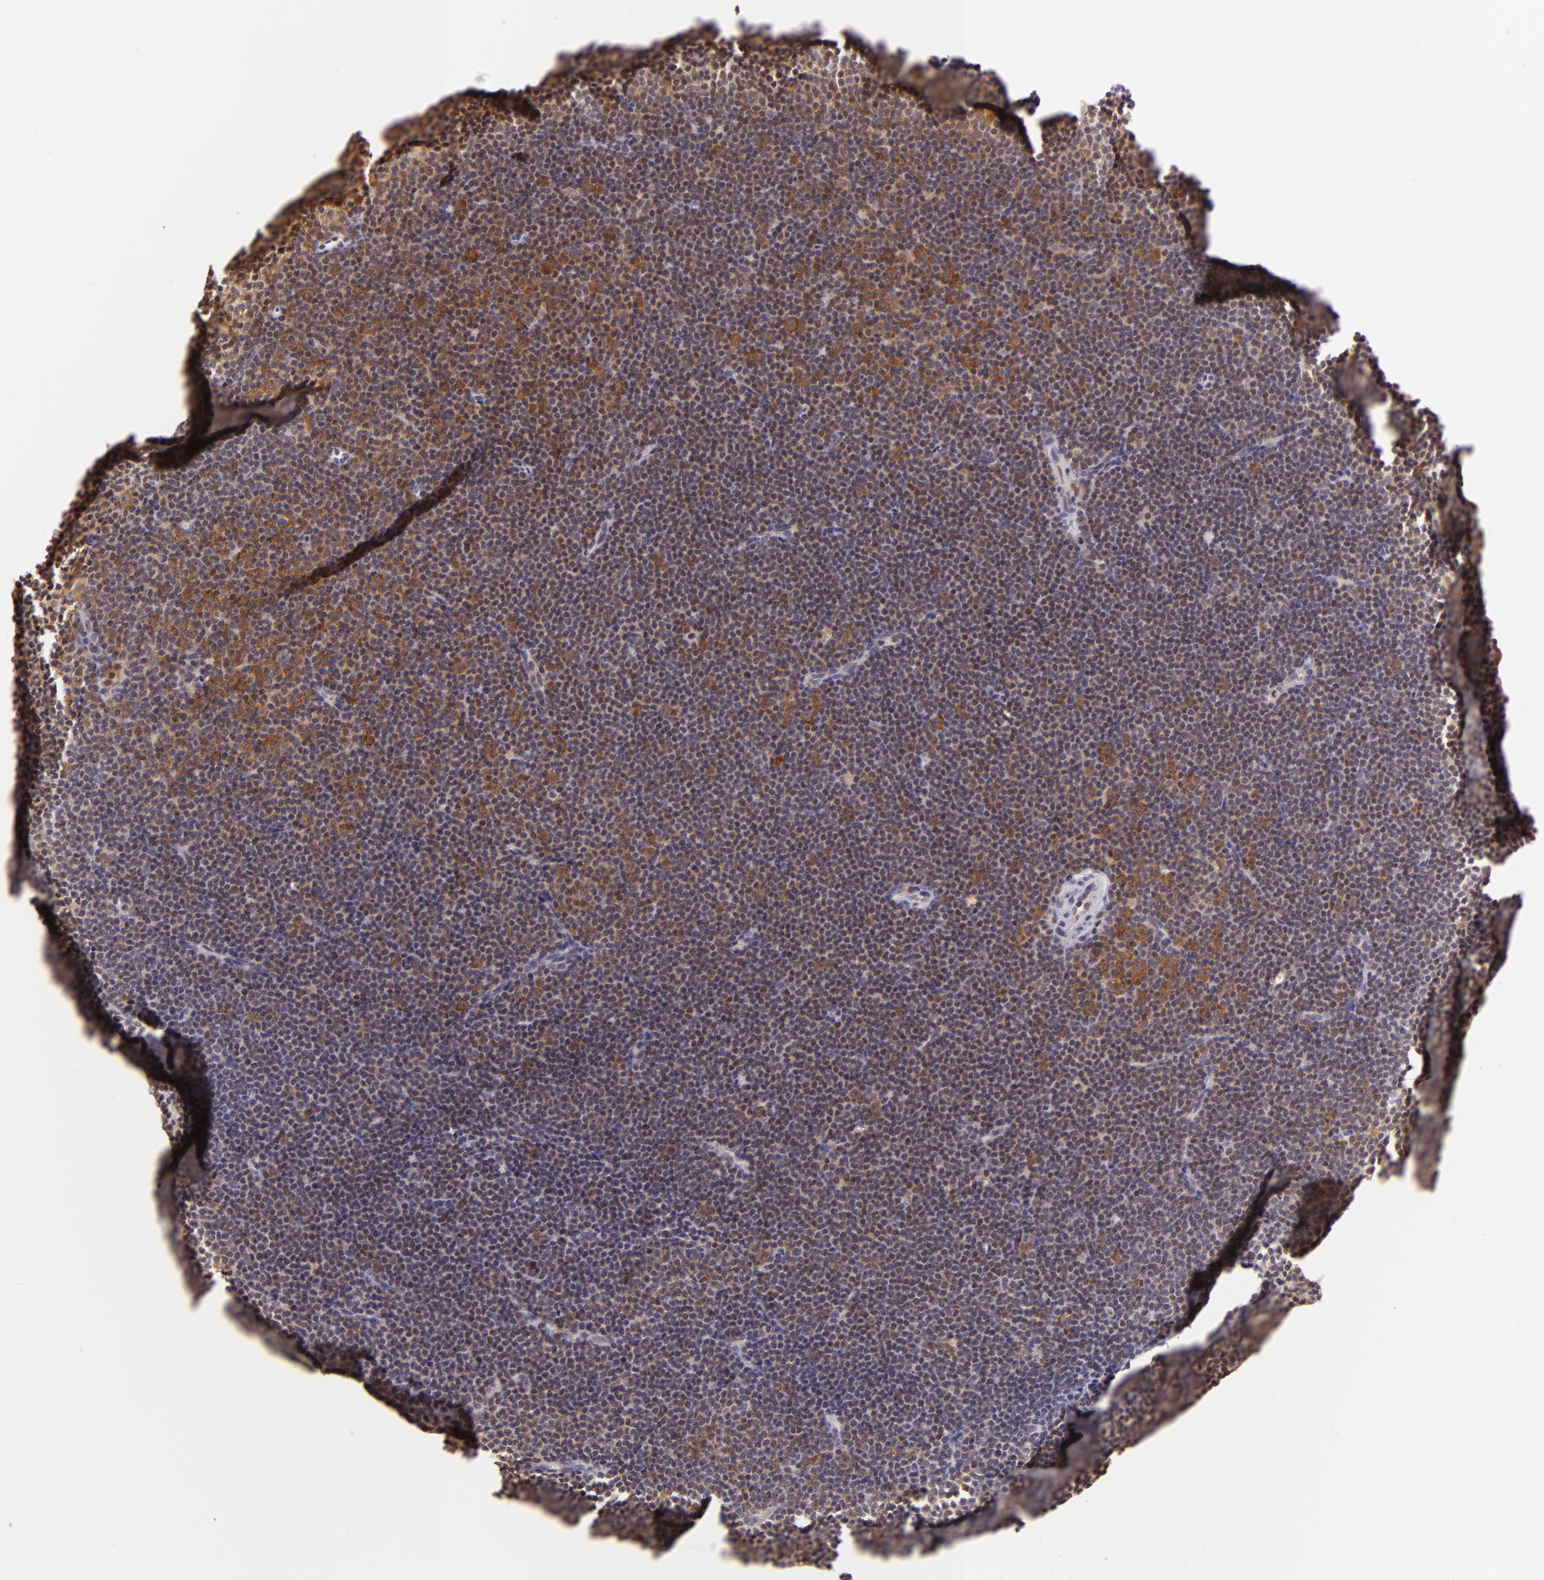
{"staining": {"intensity": "moderate", "quantity": "<25%", "location": "cytoplasmic/membranous"}, "tissue": "lymphoma", "cell_type": "Tumor cells", "image_type": "cancer", "snomed": [{"axis": "morphology", "description": "Malignant lymphoma, non-Hodgkin's type, Low grade"}, {"axis": "topography", "description": "Lymph node"}], "caption": "Immunohistochemistry (IHC) staining of low-grade malignant lymphoma, non-Hodgkin's type, which shows low levels of moderate cytoplasmic/membranous positivity in about <25% of tumor cells indicating moderate cytoplasmic/membranous protein staining. The staining was performed using DAB (3,3'-diaminobenzidine) (brown) for protein detection and nuclei were counterstained in hematoxylin (blue).", "gene": "IMPDH1", "patient": {"sex": "female", "age": 69}}